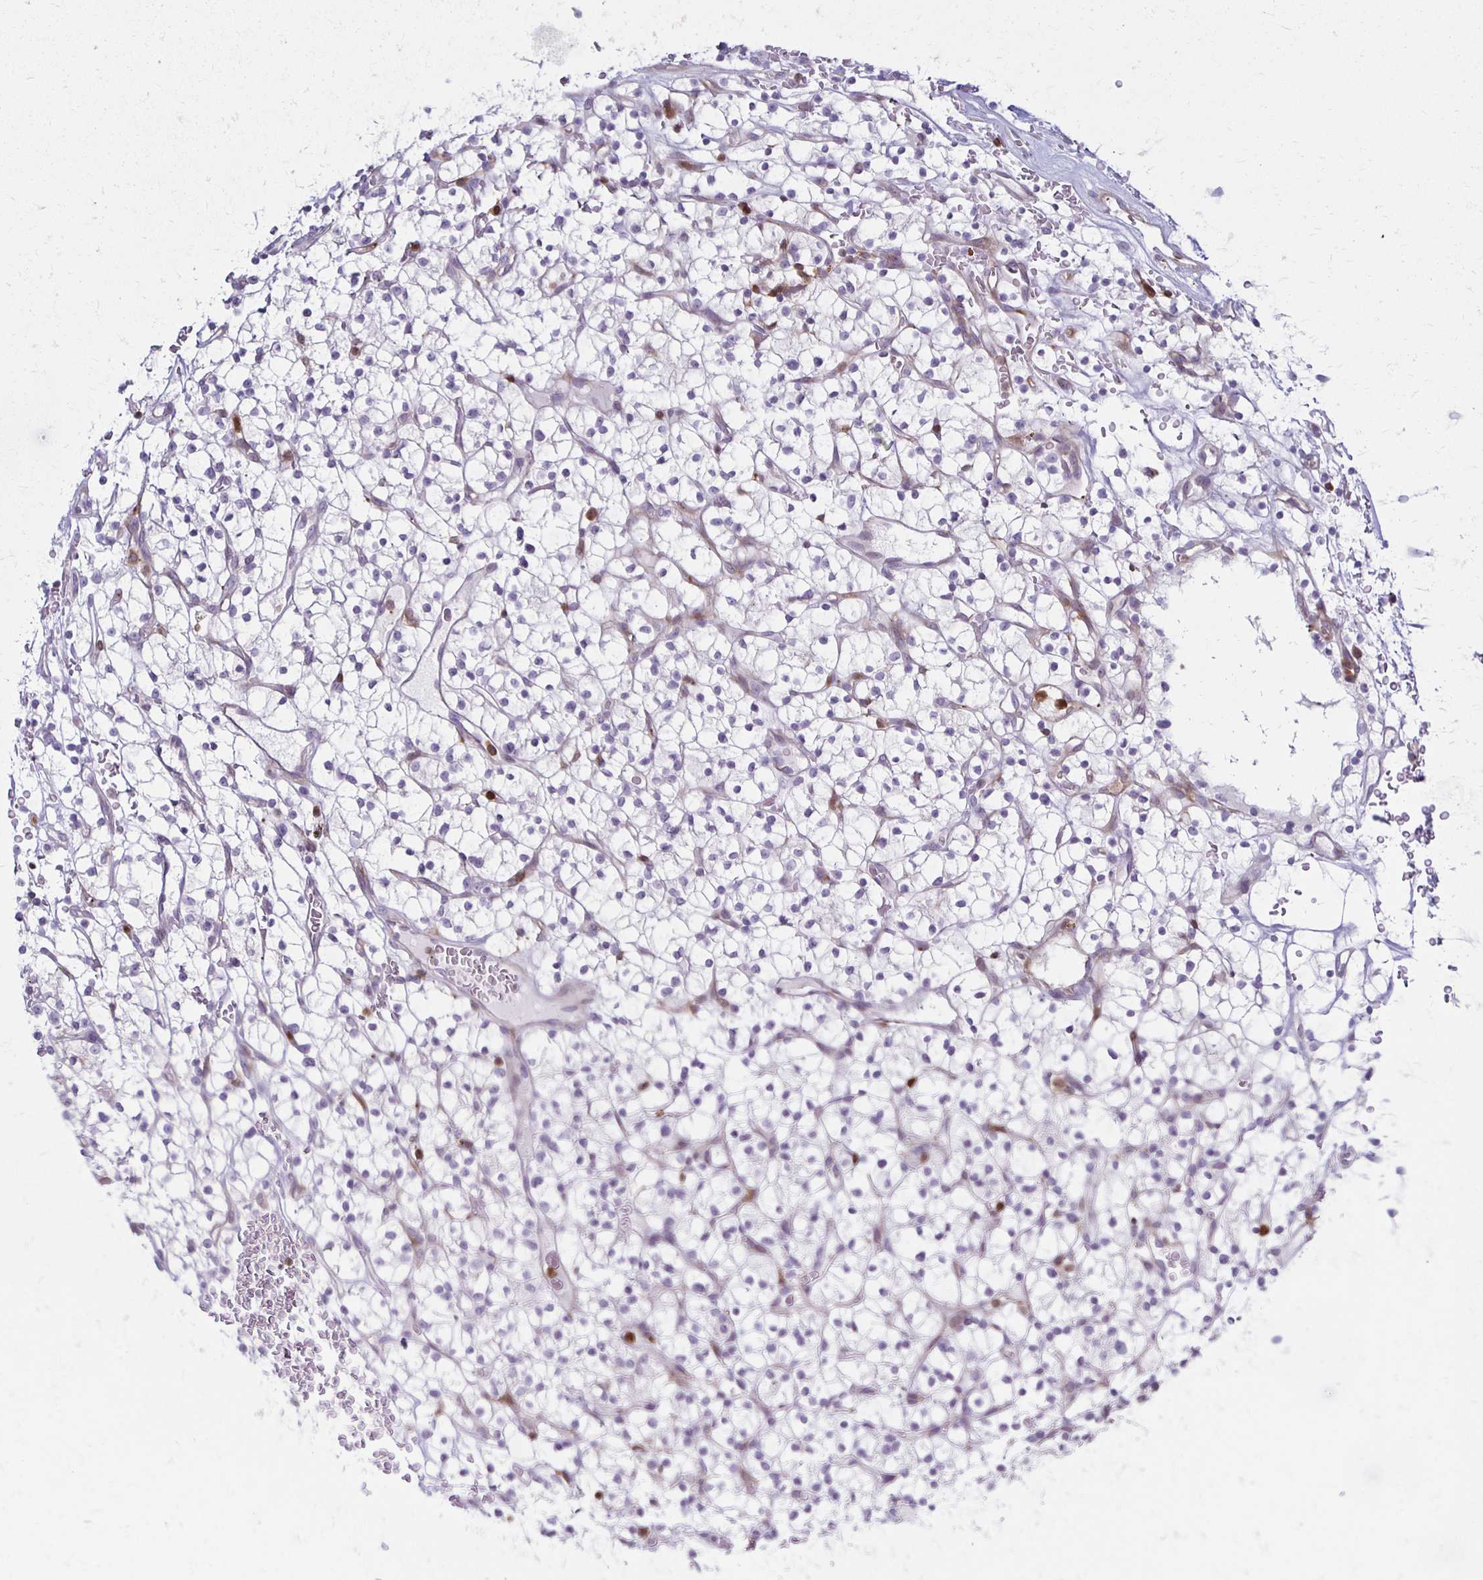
{"staining": {"intensity": "negative", "quantity": "none", "location": "none"}, "tissue": "renal cancer", "cell_type": "Tumor cells", "image_type": "cancer", "snomed": [{"axis": "morphology", "description": "Adenocarcinoma, NOS"}, {"axis": "topography", "description": "Kidney"}], "caption": "Immunohistochemical staining of renal cancer shows no significant positivity in tumor cells.", "gene": "CCL21", "patient": {"sex": "female", "age": 64}}